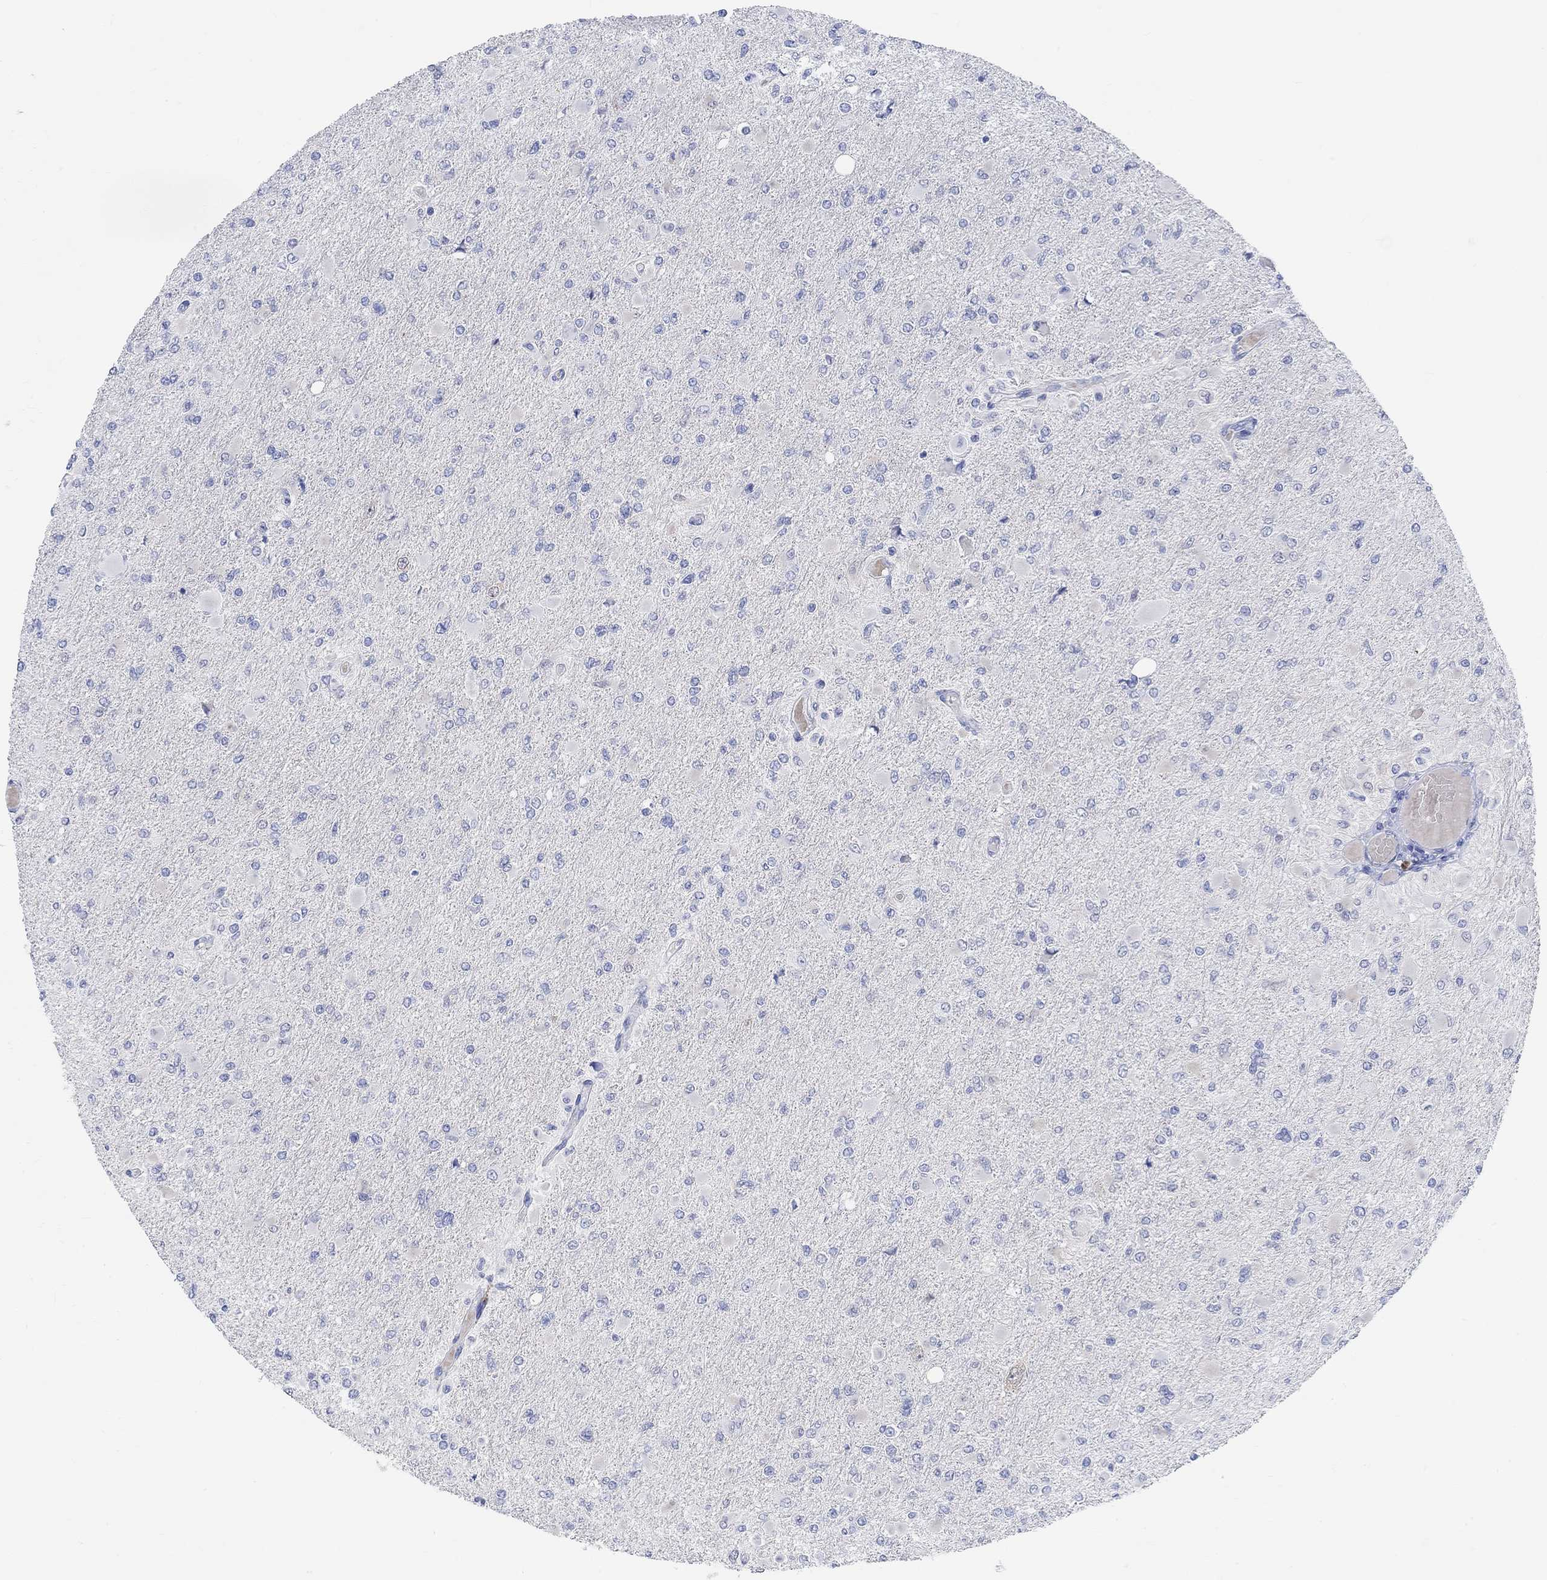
{"staining": {"intensity": "negative", "quantity": "none", "location": "none"}, "tissue": "glioma", "cell_type": "Tumor cells", "image_type": "cancer", "snomed": [{"axis": "morphology", "description": "Glioma, malignant, High grade"}, {"axis": "topography", "description": "Cerebral cortex"}], "caption": "The IHC micrograph has no significant positivity in tumor cells of glioma tissue. (Immunohistochemistry (ihc), brightfield microscopy, high magnification).", "gene": "GRIA3", "patient": {"sex": "female", "age": 36}}